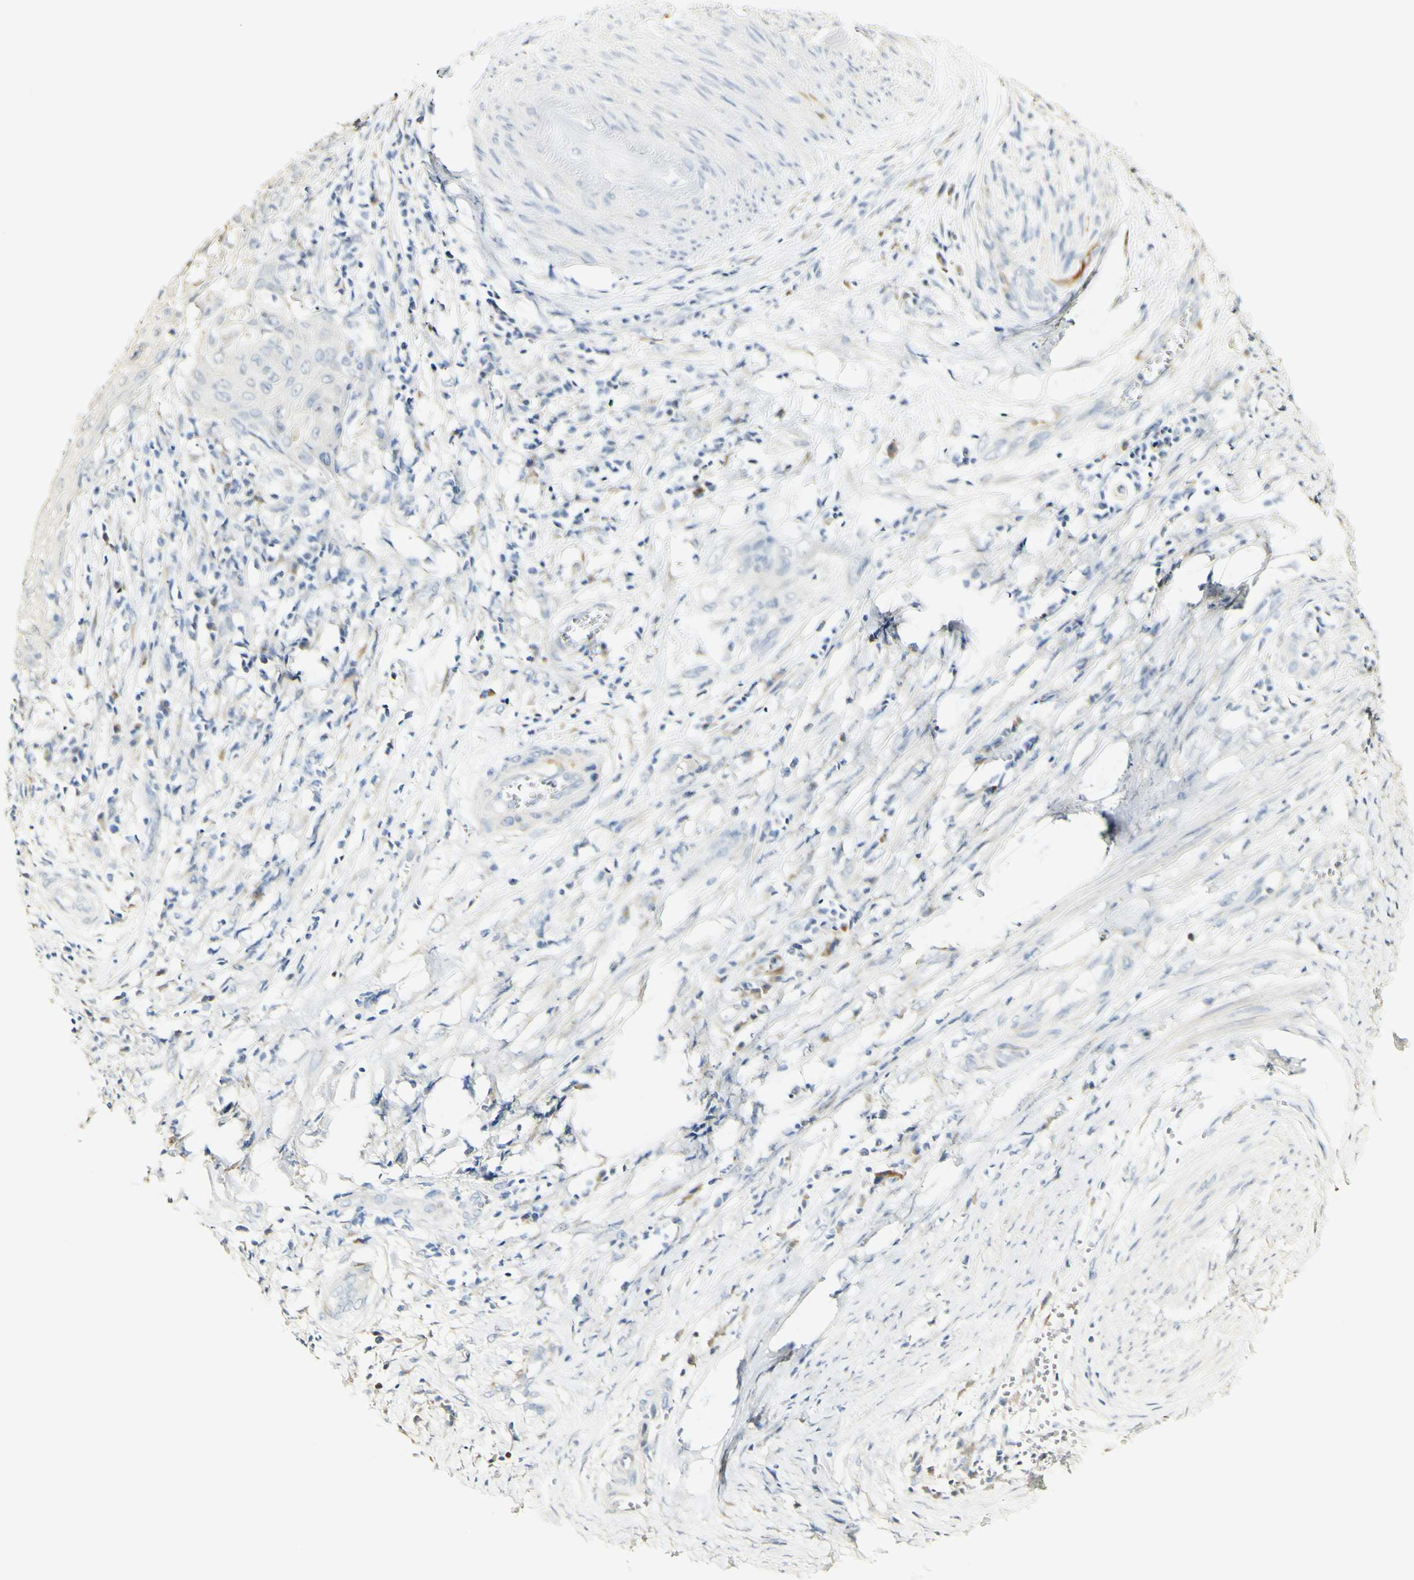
{"staining": {"intensity": "negative", "quantity": "none", "location": "none"}, "tissue": "cervical cancer", "cell_type": "Tumor cells", "image_type": "cancer", "snomed": [{"axis": "morphology", "description": "Squamous cell carcinoma, NOS"}, {"axis": "topography", "description": "Cervix"}], "caption": "Cervical cancer (squamous cell carcinoma) was stained to show a protein in brown. There is no significant expression in tumor cells.", "gene": "FMO3", "patient": {"sex": "female", "age": 39}}